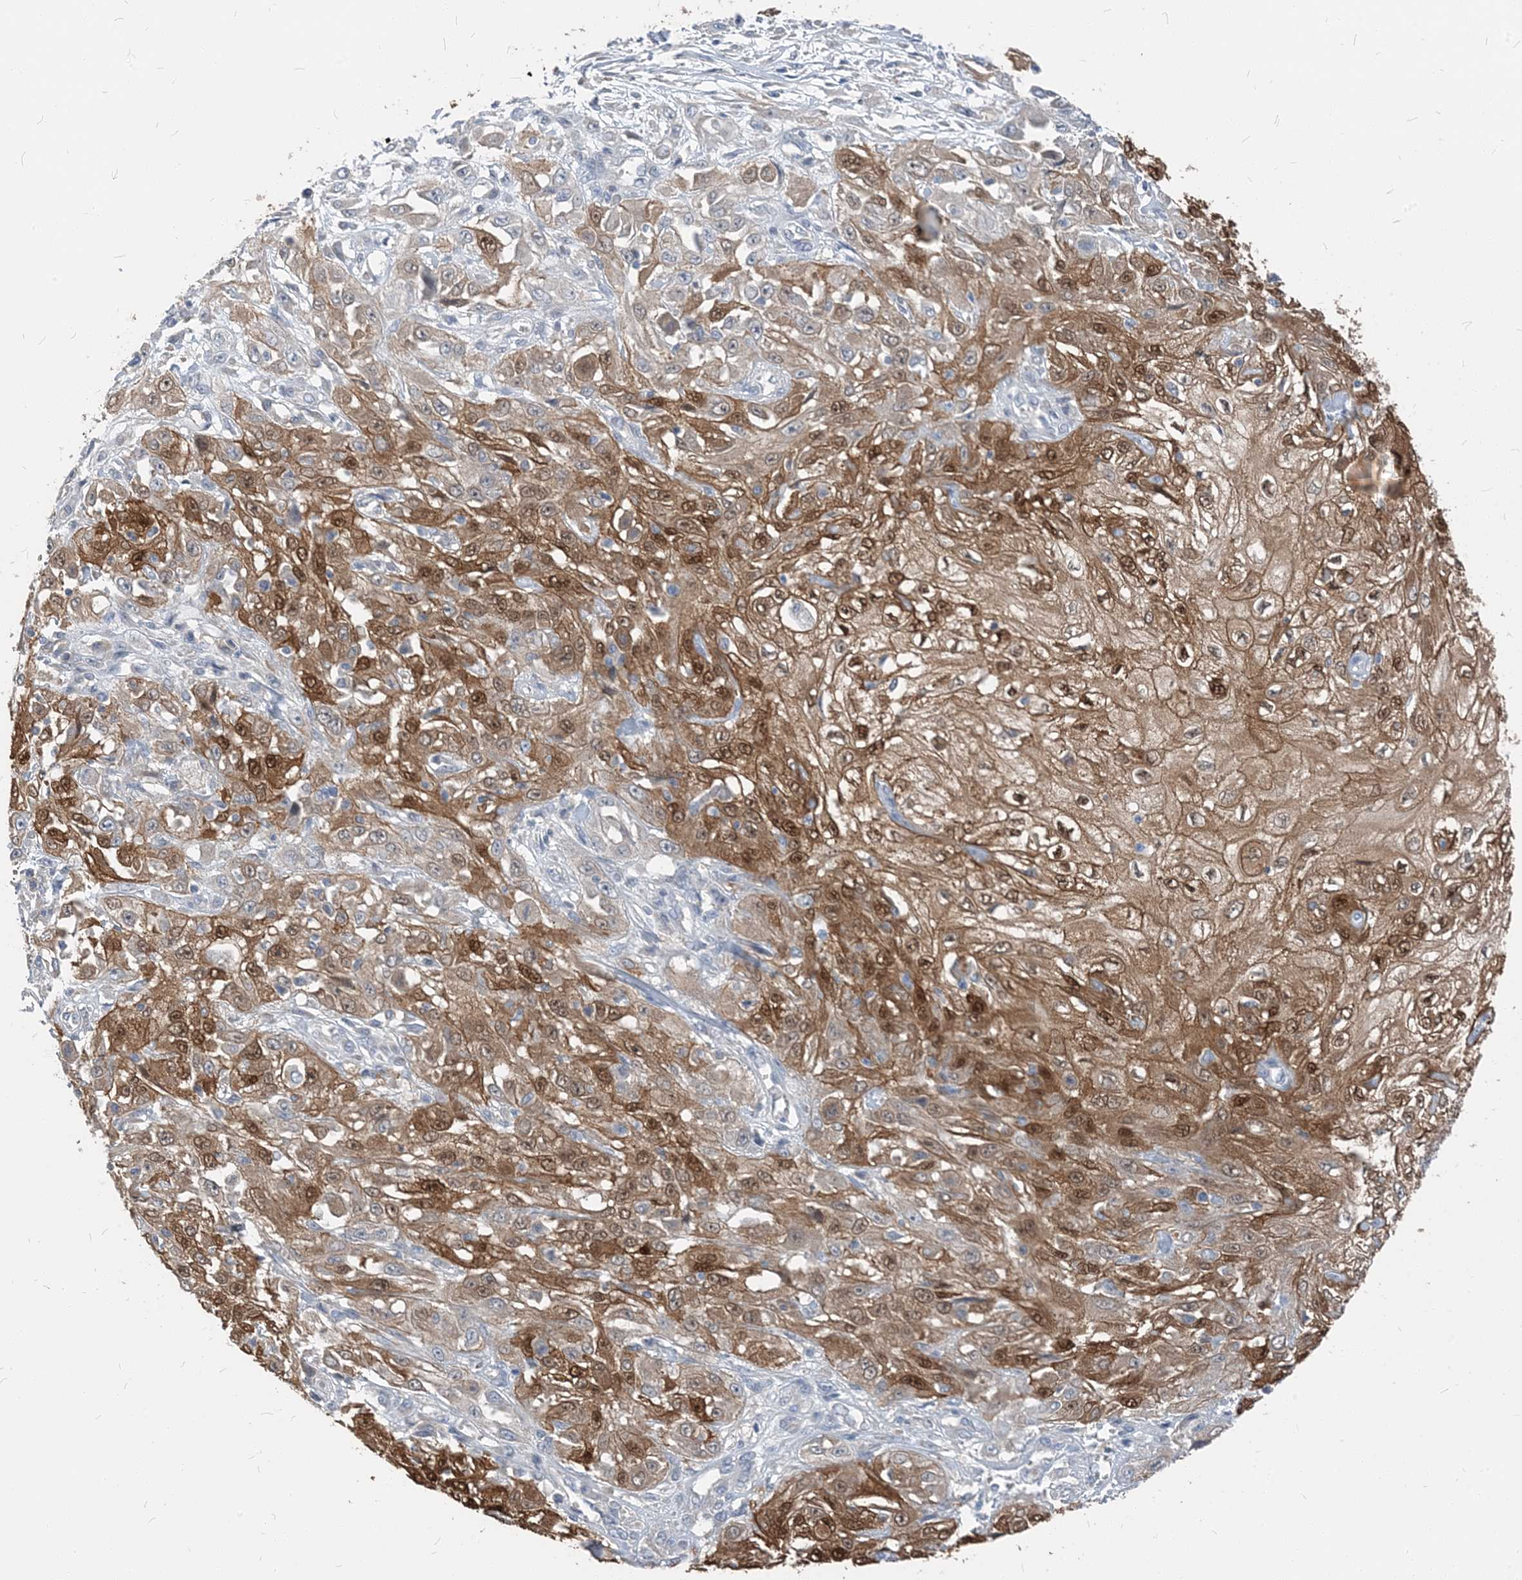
{"staining": {"intensity": "moderate", "quantity": "25%-75%", "location": "cytoplasmic/membranous,nuclear"}, "tissue": "skin cancer", "cell_type": "Tumor cells", "image_type": "cancer", "snomed": [{"axis": "morphology", "description": "Squamous cell carcinoma, NOS"}, {"axis": "morphology", "description": "Squamous cell carcinoma, metastatic, NOS"}, {"axis": "topography", "description": "Skin"}, {"axis": "topography", "description": "Lymph node"}], "caption": "A histopathology image of skin cancer (squamous cell carcinoma) stained for a protein shows moderate cytoplasmic/membranous and nuclear brown staining in tumor cells.", "gene": "NCOA7", "patient": {"sex": "male", "age": 75}}